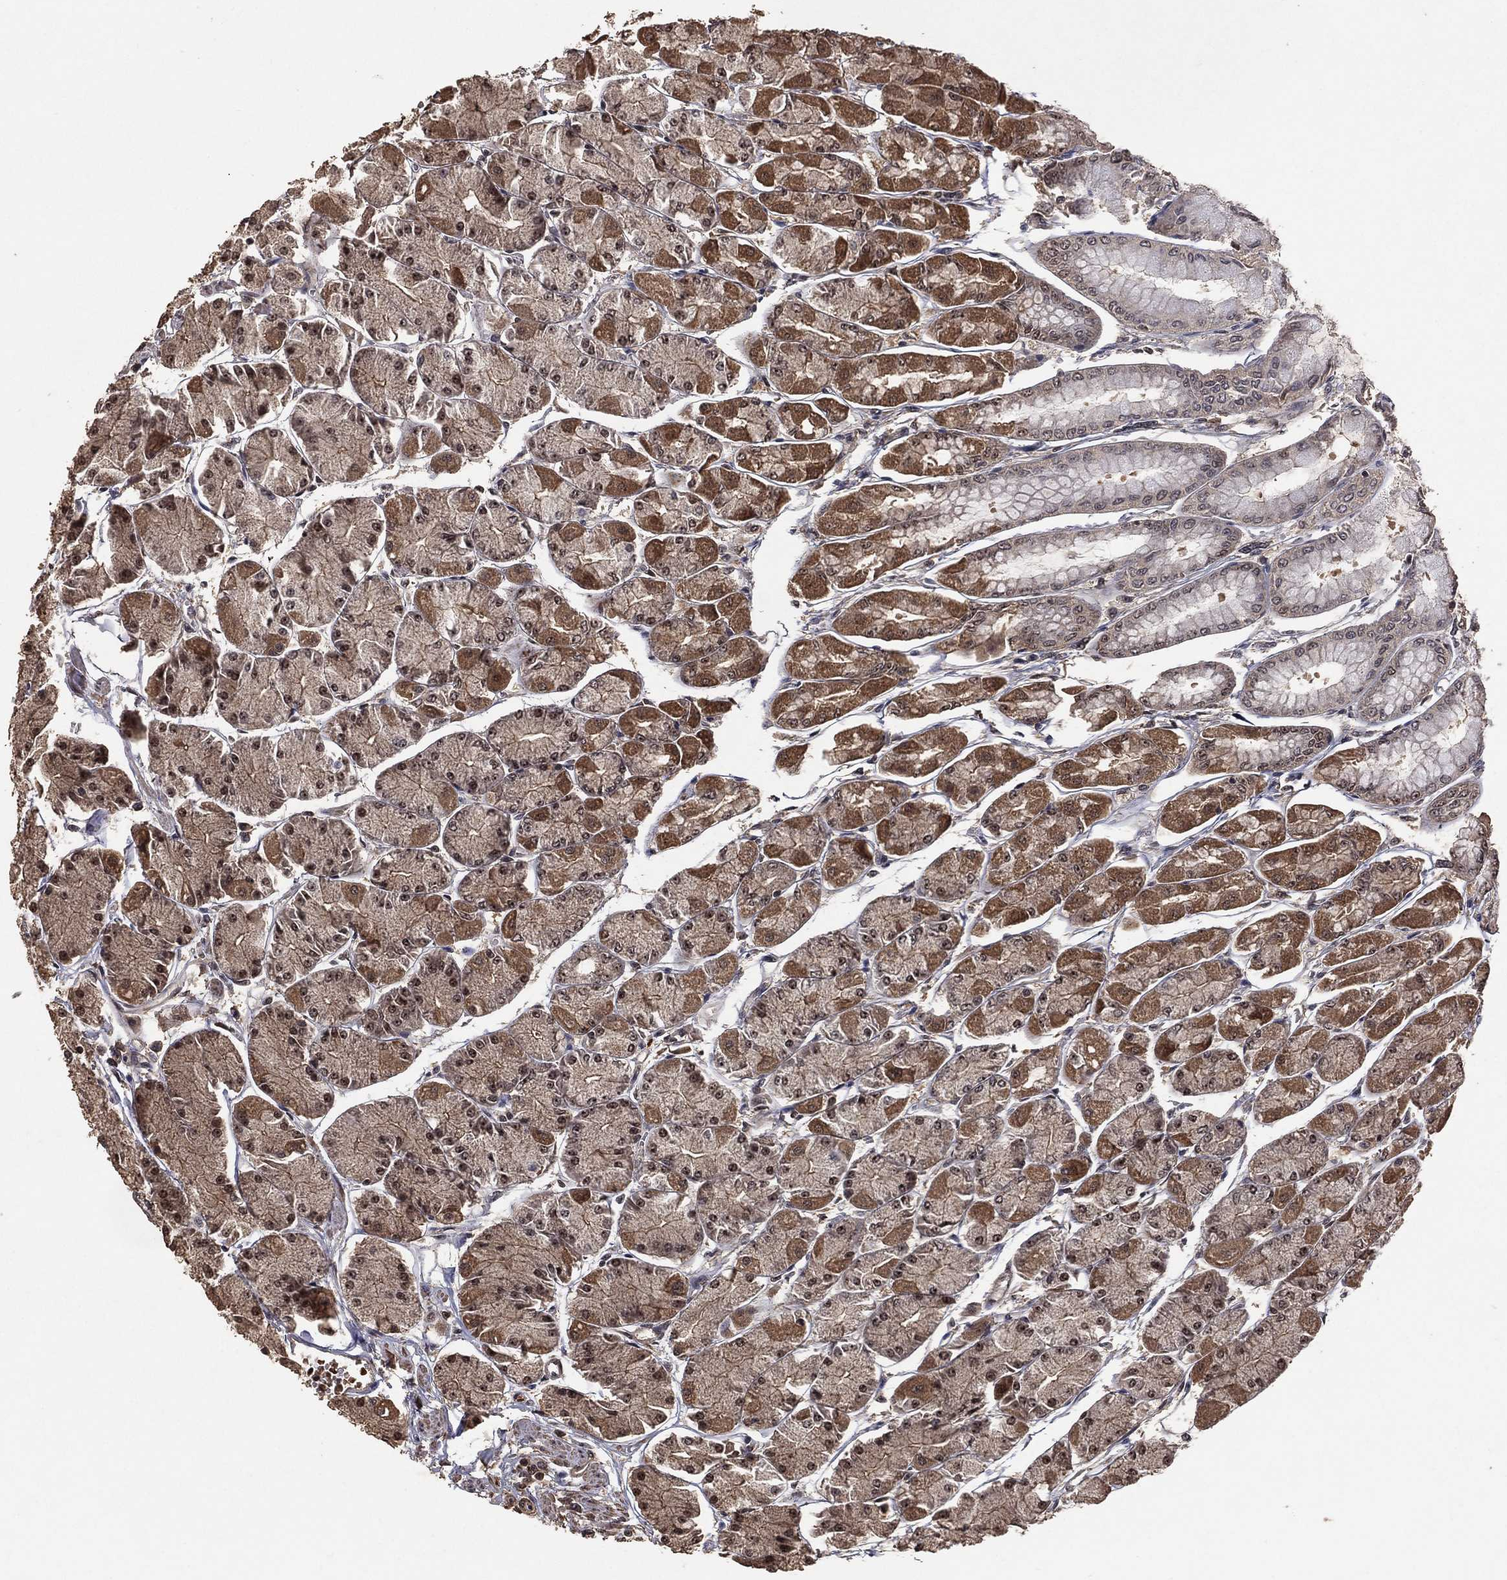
{"staining": {"intensity": "moderate", "quantity": "25%-75%", "location": "cytoplasmic/membranous"}, "tissue": "stomach", "cell_type": "Glandular cells", "image_type": "normal", "snomed": [{"axis": "morphology", "description": "Normal tissue, NOS"}, {"axis": "topography", "description": "Stomach, upper"}], "caption": "Stomach stained with DAB immunohistochemistry exhibits medium levels of moderate cytoplasmic/membranous staining in approximately 25%-75% of glandular cells. (DAB (3,3'-diaminobenzidine) = brown stain, brightfield microscopy at high magnification).", "gene": "NELFCD", "patient": {"sex": "male", "age": 60}}